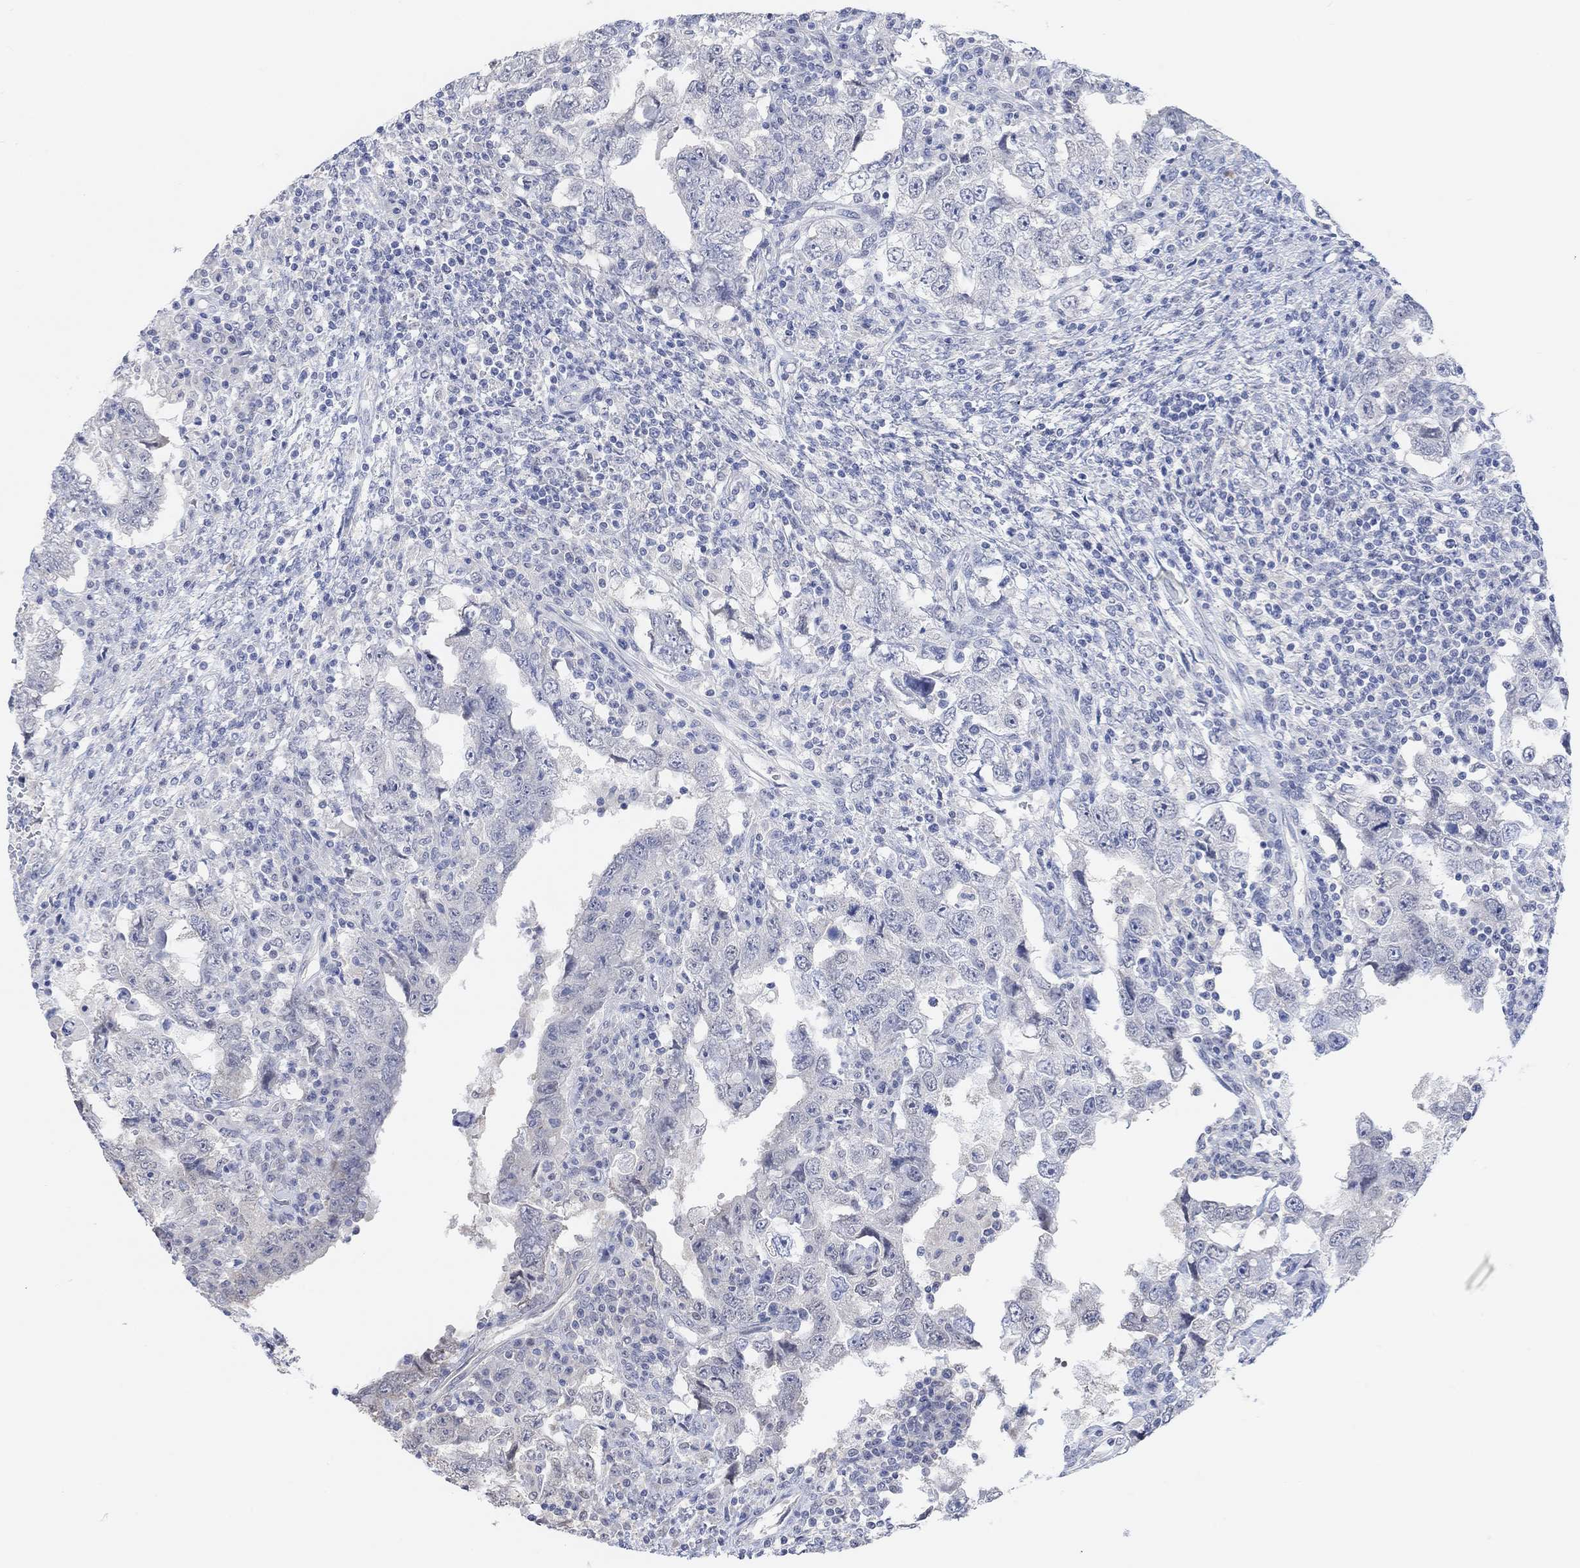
{"staining": {"intensity": "negative", "quantity": "none", "location": "none"}, "tissue": "testis cancer", "cell_type": "Tumor cells", "image_type": "cancer", "snomed": [{"axis": "morphology", "description": "Carcinoma, Embryonal, NOS"}, {"axis": "topography", "description": "Testis"}], "caption": "This is an IHC histopathology image of human testis cancer. There is no expression in tumor cells.", "gene": "MUC1", "patient": {"sex": "male", "age": 26}}